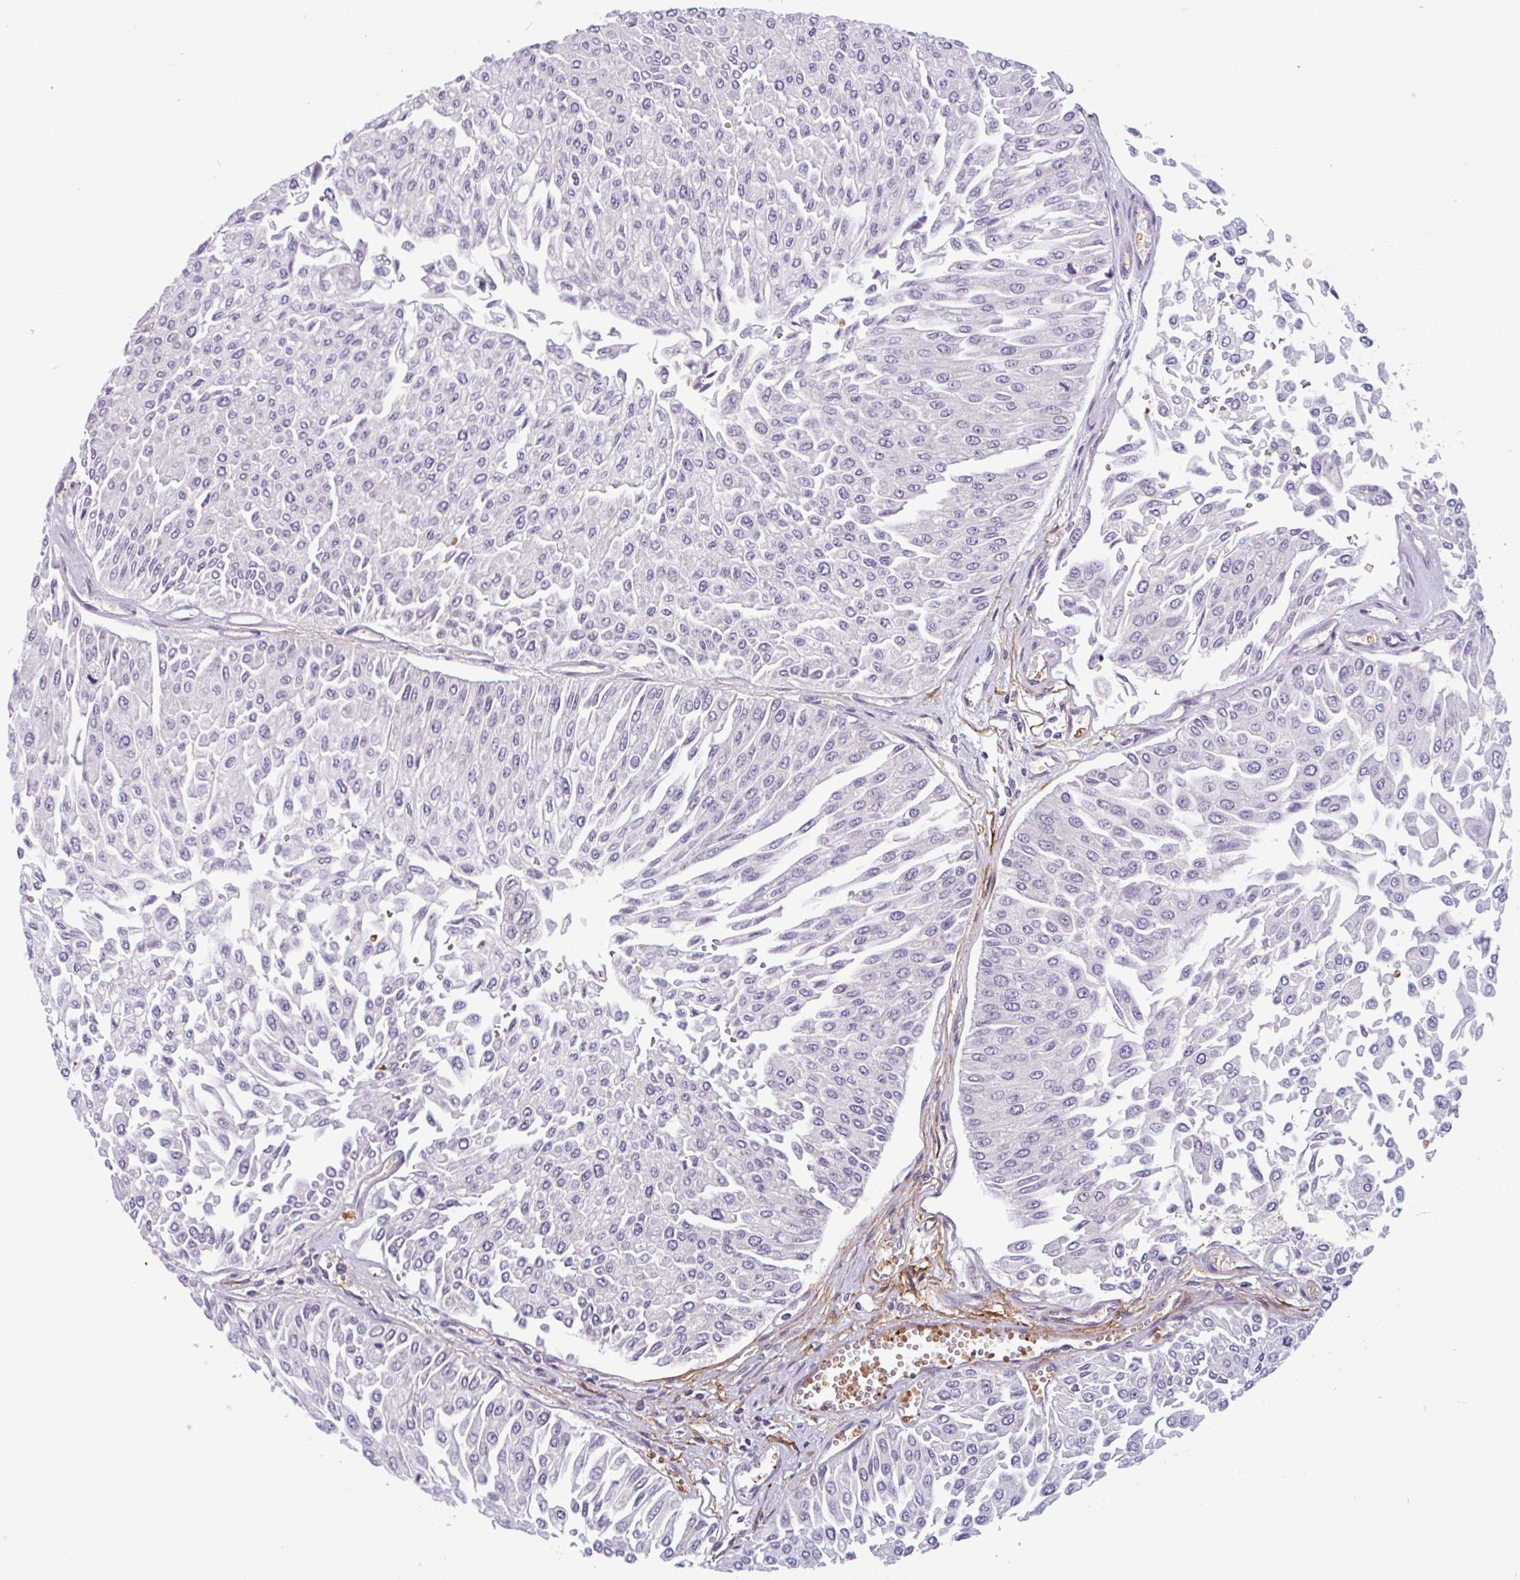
{"staining": {"intensity": "negative", "quantity": "none", "location": "none"}, "tissue": "urothelial cancer", "cell_type": "Tumor cells", "image_type": "cancer", "snomed": [{"axis": "morphology", "description": "Urothelial carcinoma, Low grade"}, {"axis": "topography", "description": "Urinary bladder"}], "caption": "DAB immunohistochemical staining of urothelial cancer demonstrates no significant staining in tumor cells. Brightfield microscopy of IHC stained with DAB (brown) and hematoxylin (blue), captured at high magnification.", "gene": "TMEM119", "patient": {"sex": "male", "age": 67}}